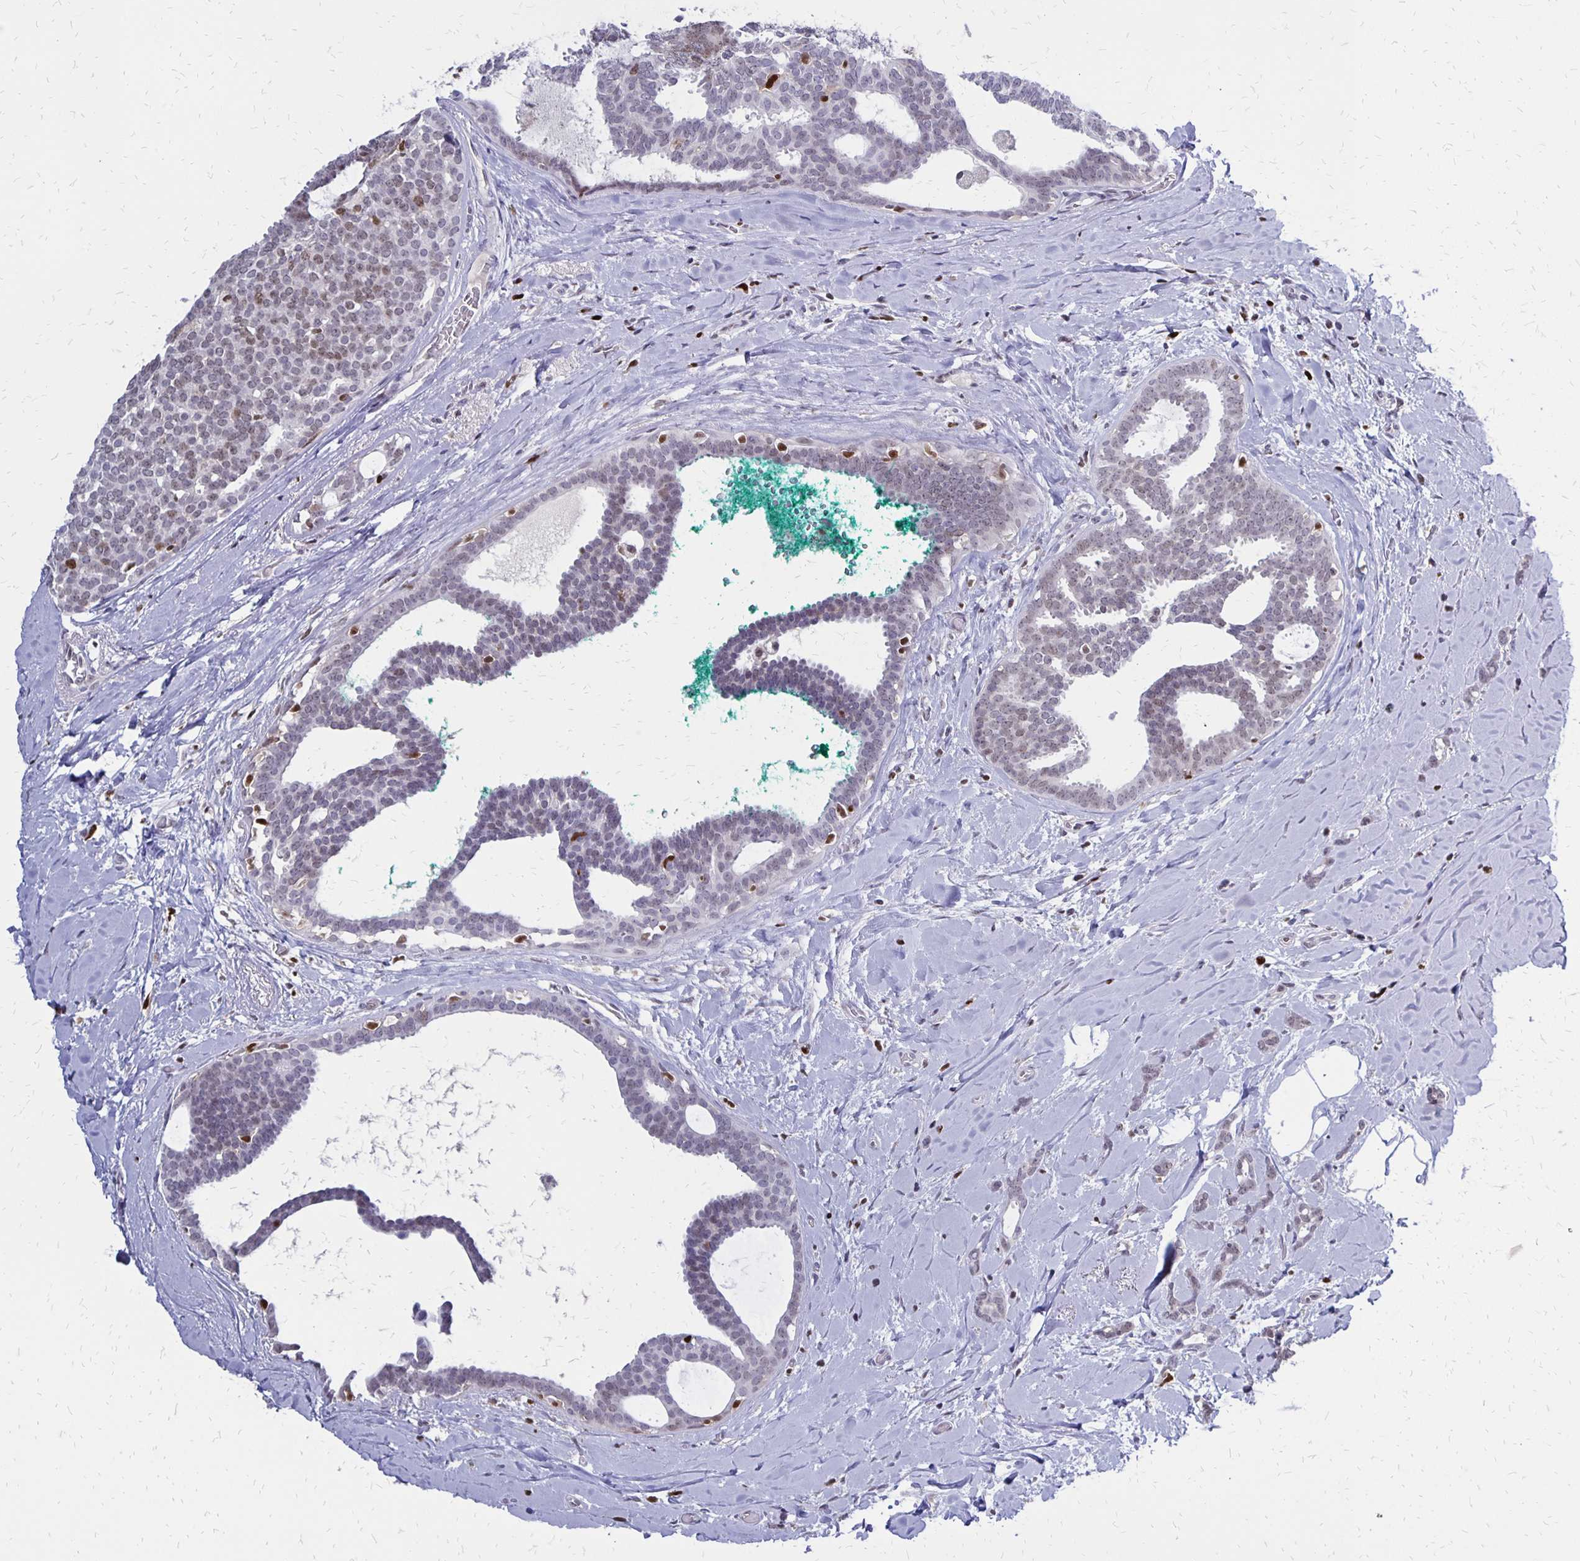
{"staining": {"intensity": "weak", "quantity": "25%-75%", "location": "nuclear"}, "tissue": "breast cancer", "cell_type": "Tumor cells", "image_type": "cancer", "snomed": [{"axis": "morphology", "description": "Intraductal carcinoma, in situ"}, {"axis": "morphology", "description": "Duct carcinoma"}, {"axis": "morphology", "description": "Lobular carcinoma, in situ"}, {"axis": "topography", "description": "Breast"}], "caption": "Immunohistochemical staining of human breast intraductal carcinoma,  in situ reveals weak nuclear protein staining in approximately 25%-75% of tumor cells. The staining was performed using DAB (3,3'-diaminobenzidine), with brown indicating positive protein expression. Nuclei are stained blue with hematoxylin.", "gene": "DCK", "patient": {"sex": "female", "age": 44}}